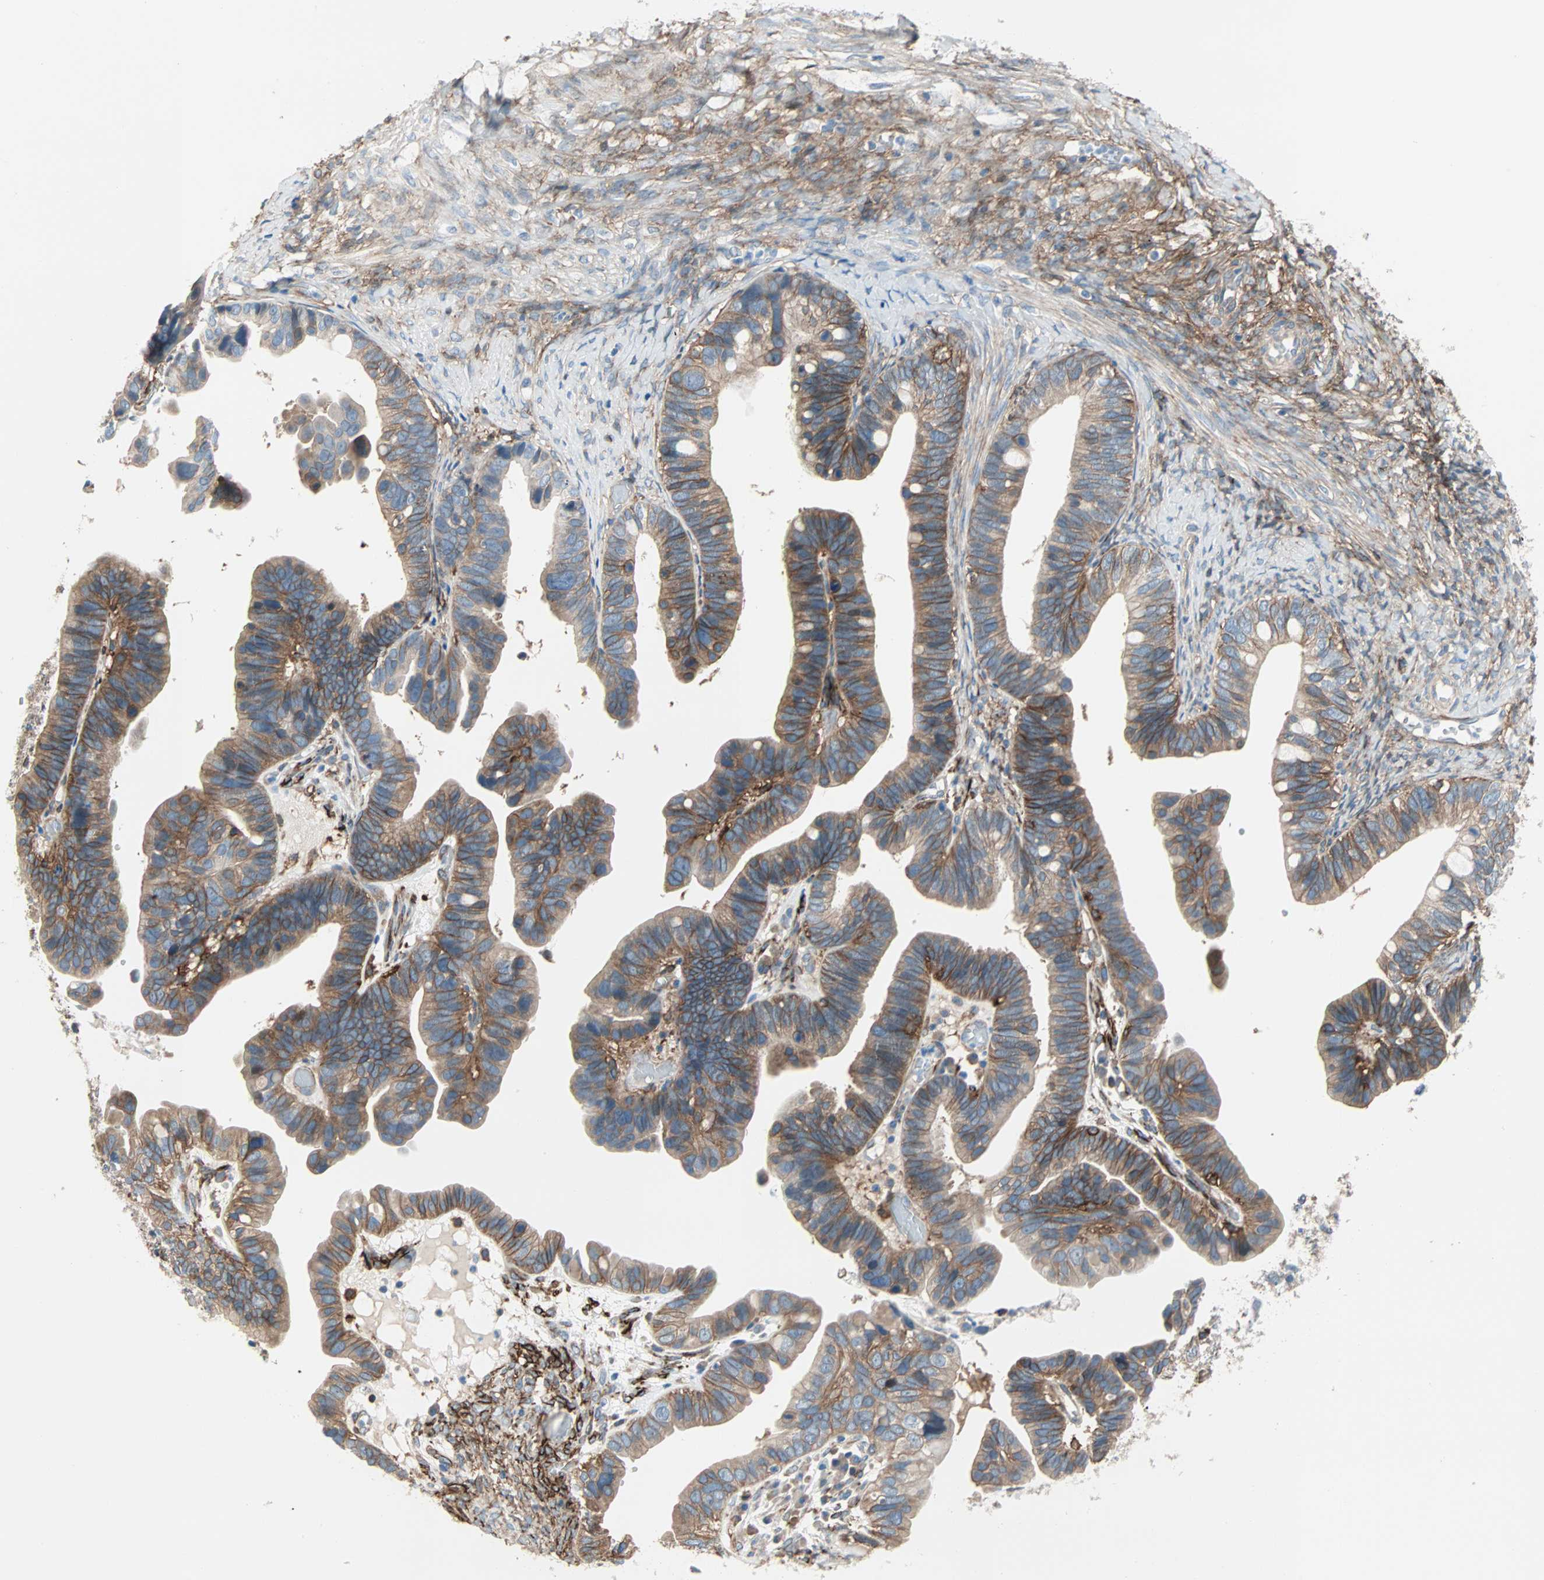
{"staining": {"intensity": "moderate", "quantity": ">75%", "location": "cytoplasmic/membranous"}, "tissue": "ovarian cancer", "cell_type": "Tumor cells", "image_type": "cancer", "snomed": [{"axis": "morphology", "description": "Cystadenocarcinoma, serous, NOS"}, {"axis": "topography", "description": "Ovary"}], "caption": "A medium amount of moderate cytoplasmic/membranous staining is appreciated in approximately >75% of tumor cells in ovarian cancer (serous cystadenocarcinoma) tissue. The staining is performed using DAB (3,3'-diaminobenzidine) brown chromogen to label protein expression. The nuclei are counter-stained blue using hematoxylin.", "gene": "EPB41L2", "patient": {"sex": "female", "age": 56}}